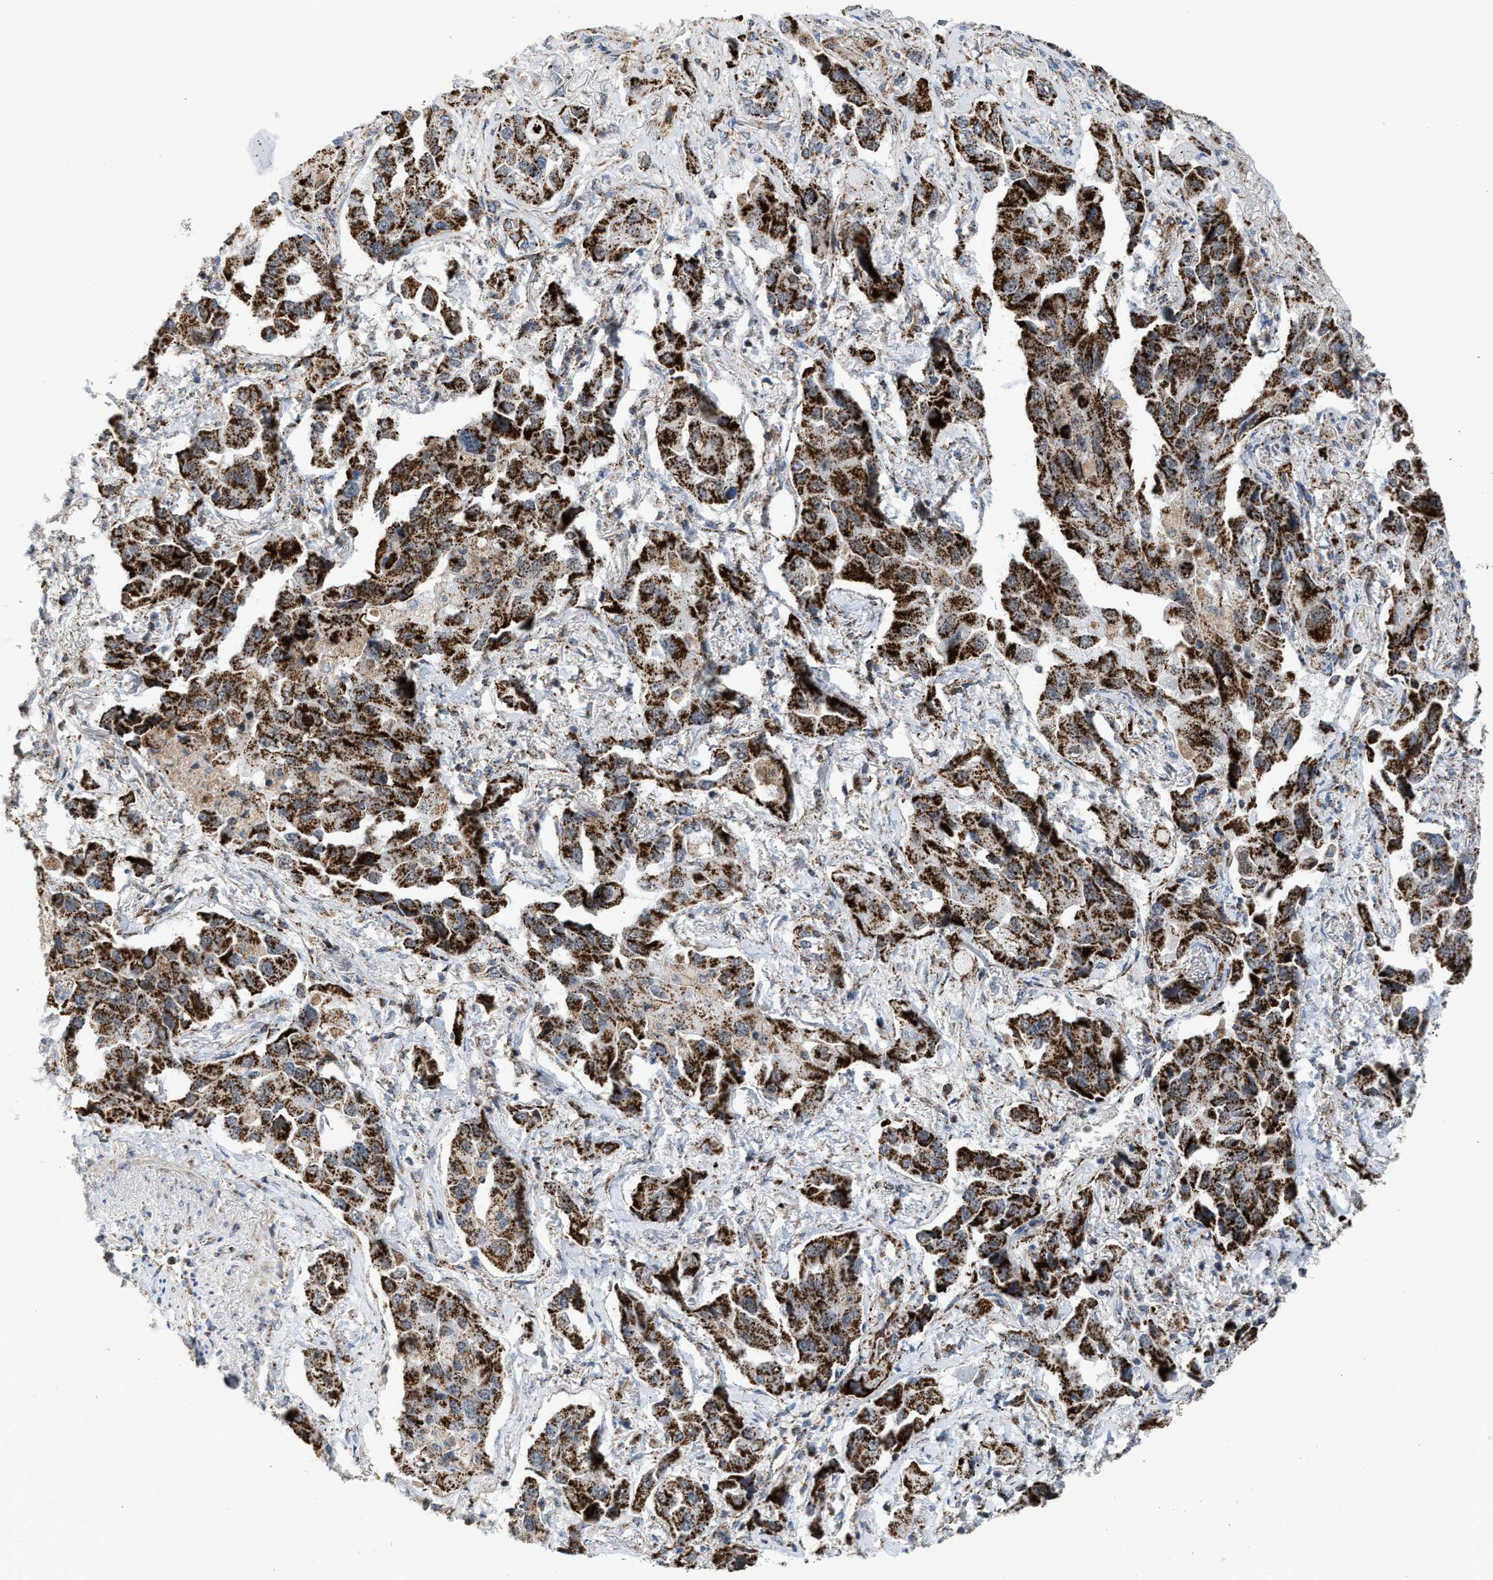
{"staining": {"intensity": "moderate", "quantity": ">75%", "location": "cytoplasmic/membranous"}, "tissue": "lung cancer", "cell_type": "Tumor cells", "image_type": "cancer", "snomed": [{"axis": "morphology", "description": "Adenocarcinoma, NOS"}, {"axis": "topography", "description": "Lung"}], "caption": "The photomicrograph displays staining of lung cancer (adenocarcinoma), revealing moderate cytoplasmic/membranous protein staining (brown color) within tumor cells.", "gene": "PMPCA", "patient": {"sex": "female", "age": 65}}